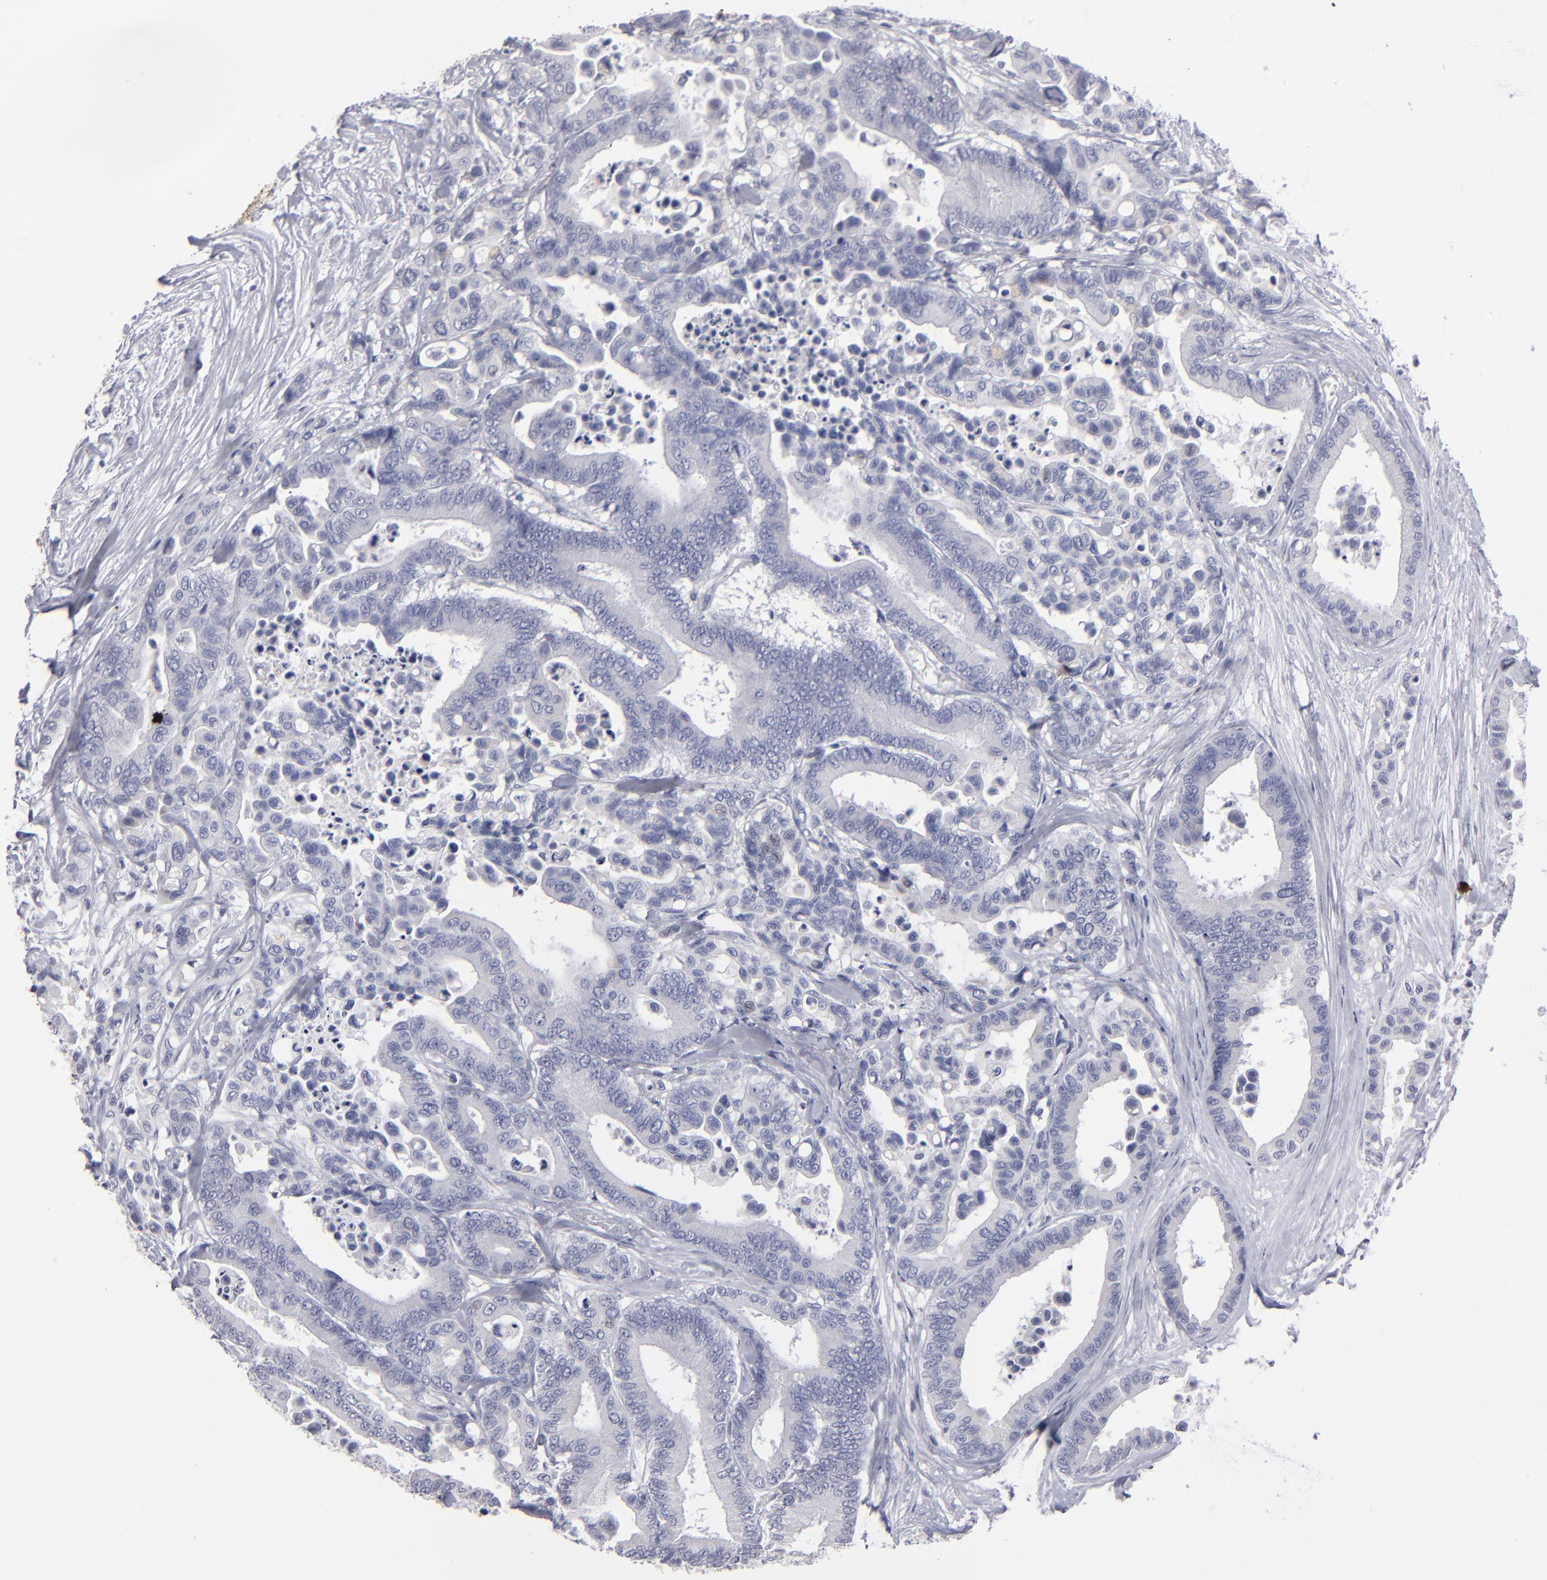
{"staining": {"intensity": "negative", "quantity": "none", "location": "none"}, "tissue": "colorectal cancer", "cell_type": "Tumor cells", "image_type": "cancer", "snomed": [{"axis": "morphology", "description": "Adenocarcinoma, NOS"}, {"axis": "topography", "description": "Colon"}], "caption": "The histopathology image shows no staining of tumor cells in colorectal cancer (adenocarcinoma).", "gene": "CADM3", "patient": {"sex": "male", "age": 82}}